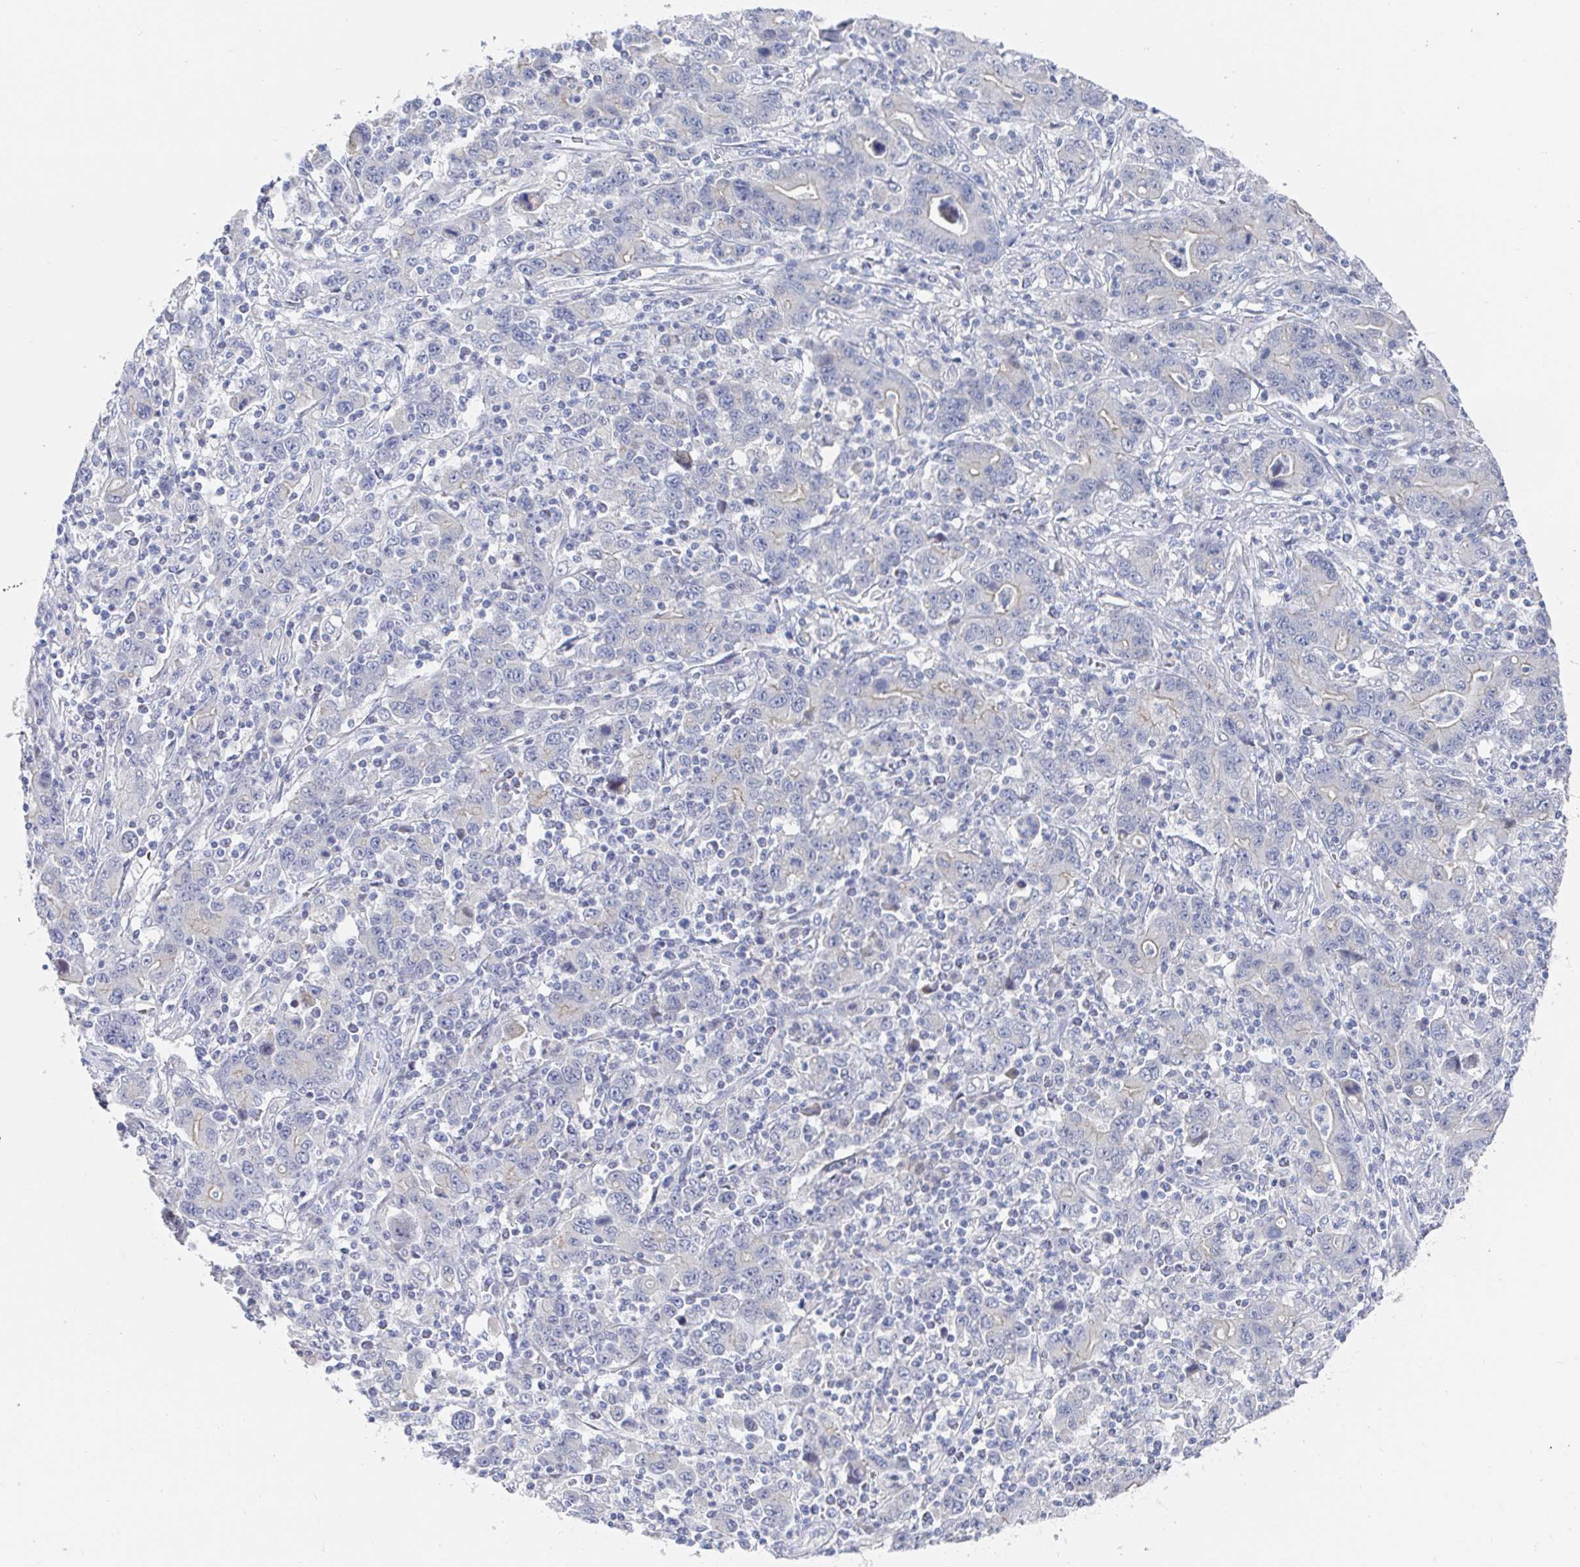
{"staining": {"intensity": "negative", "quantity": "none", "location": "none"}, "tissue": "stomach cancer", "cell_type": "Tumor cells", "image_type": "cancer", "snomed": [{"axis": "morphology", "description": "Adenocarcinoma, NOS"}, {"axis": "topography", "description": "Stomach, upper"}], "caption": "This is an IHC image of human adenocarcinoma (stomach). There is no positivity in tumor cells.", "gene": "ZNF430", "patient": {"sex": "male", "age": 69}}